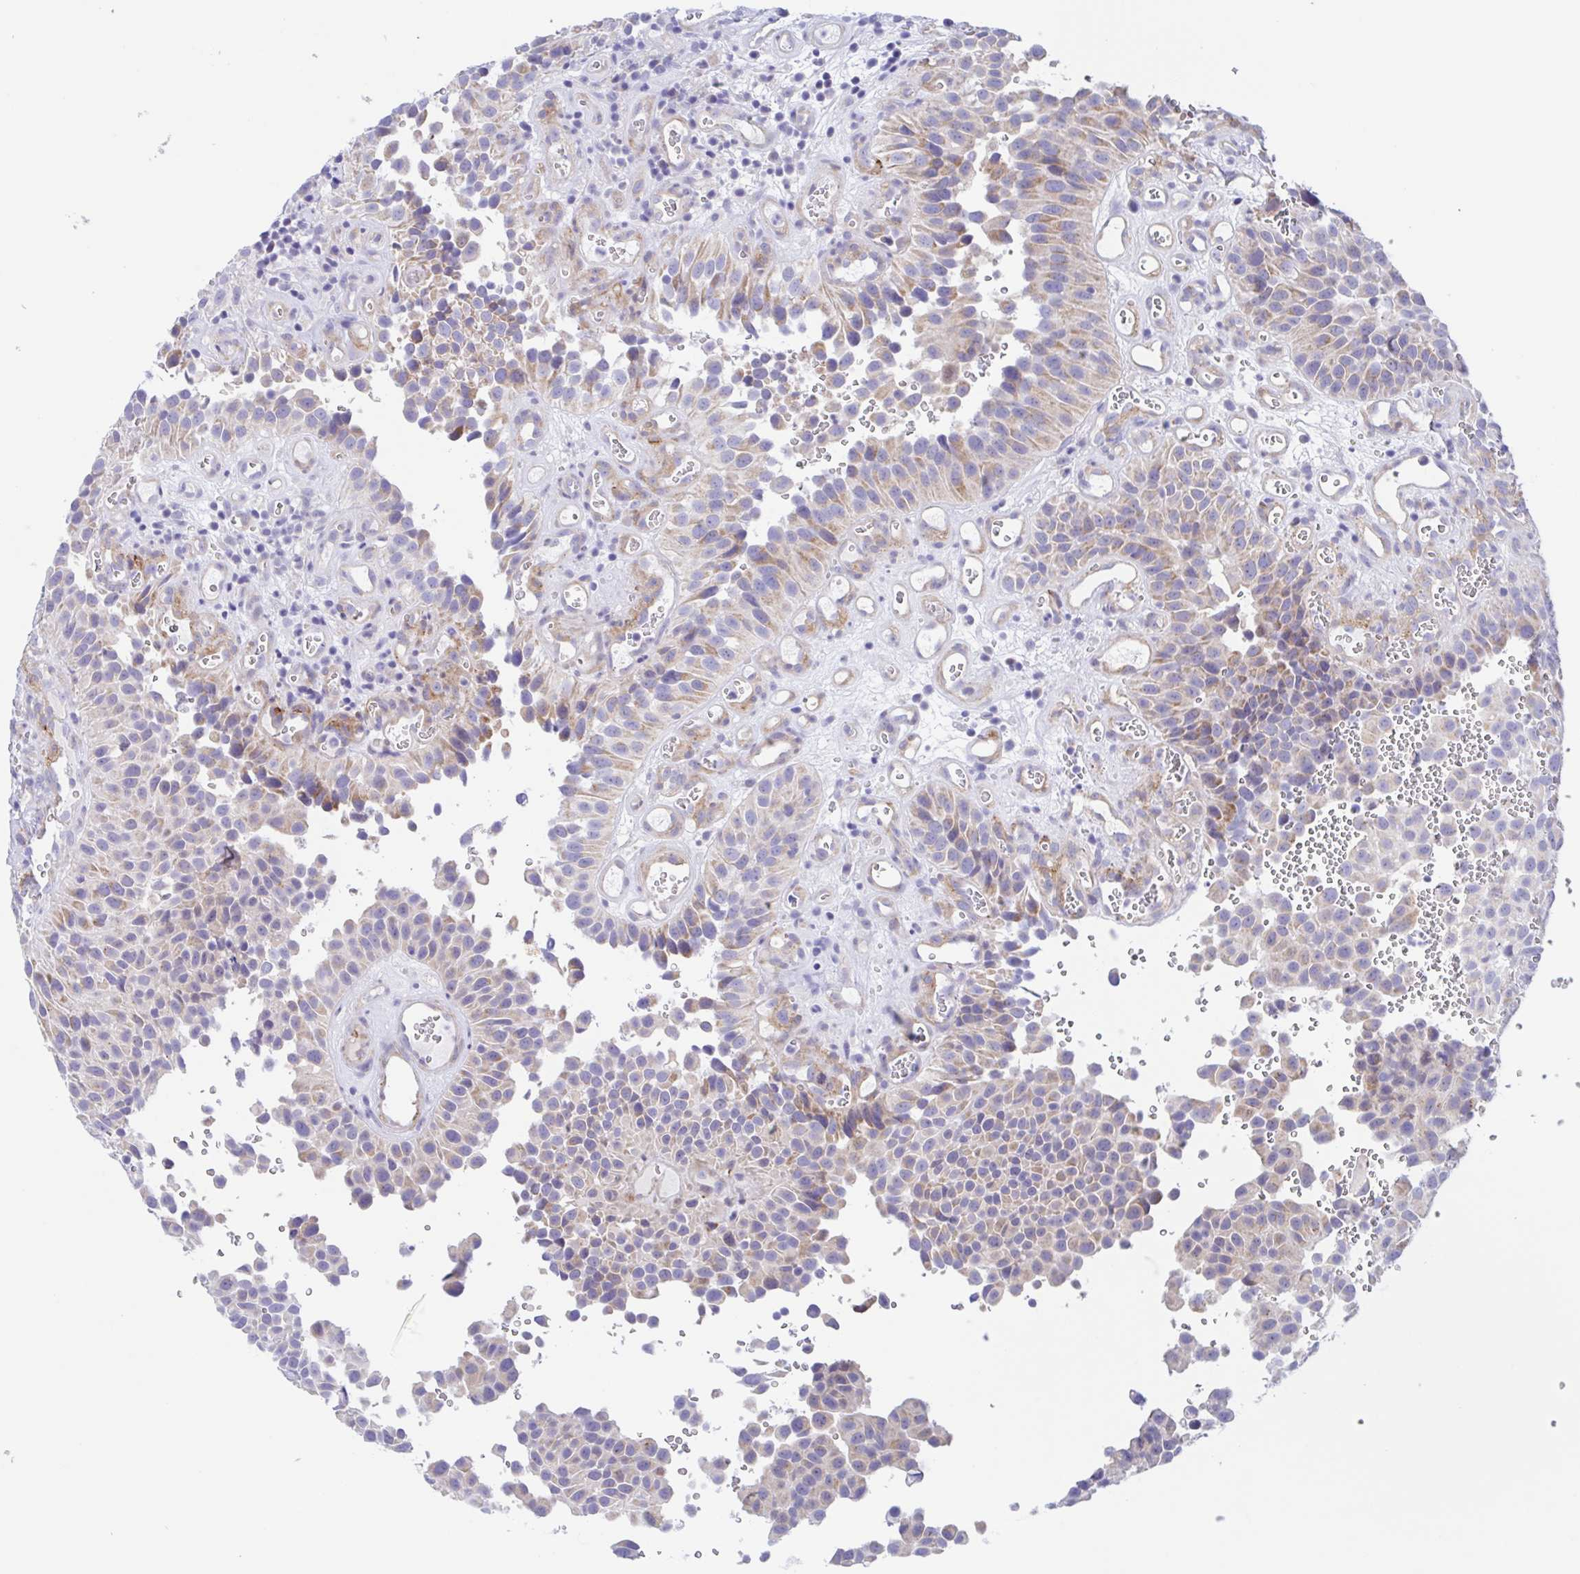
{"staining": {"intensity": "moderate", "quantity": ">75%", "location": "cytoplasmic/membranous"}, "tissue": "urothelial cancer", "cell_type": "Tumor cells", "image_type": "cancer", "snomed": [{"axis": "morphology", "description": "Urothelial carcinoma, Low grade"}, {"axis": "topography", "description": "Urinary bladder"}], "caption": "Protein analysis of urothelial carcinoma (low-grade) tissue exhibits moderate cytoplasmic/membranous expression in about >75% of tumor cells.", "gene": "MUCL3", "patient": {"sex": "male", "age": 76}}